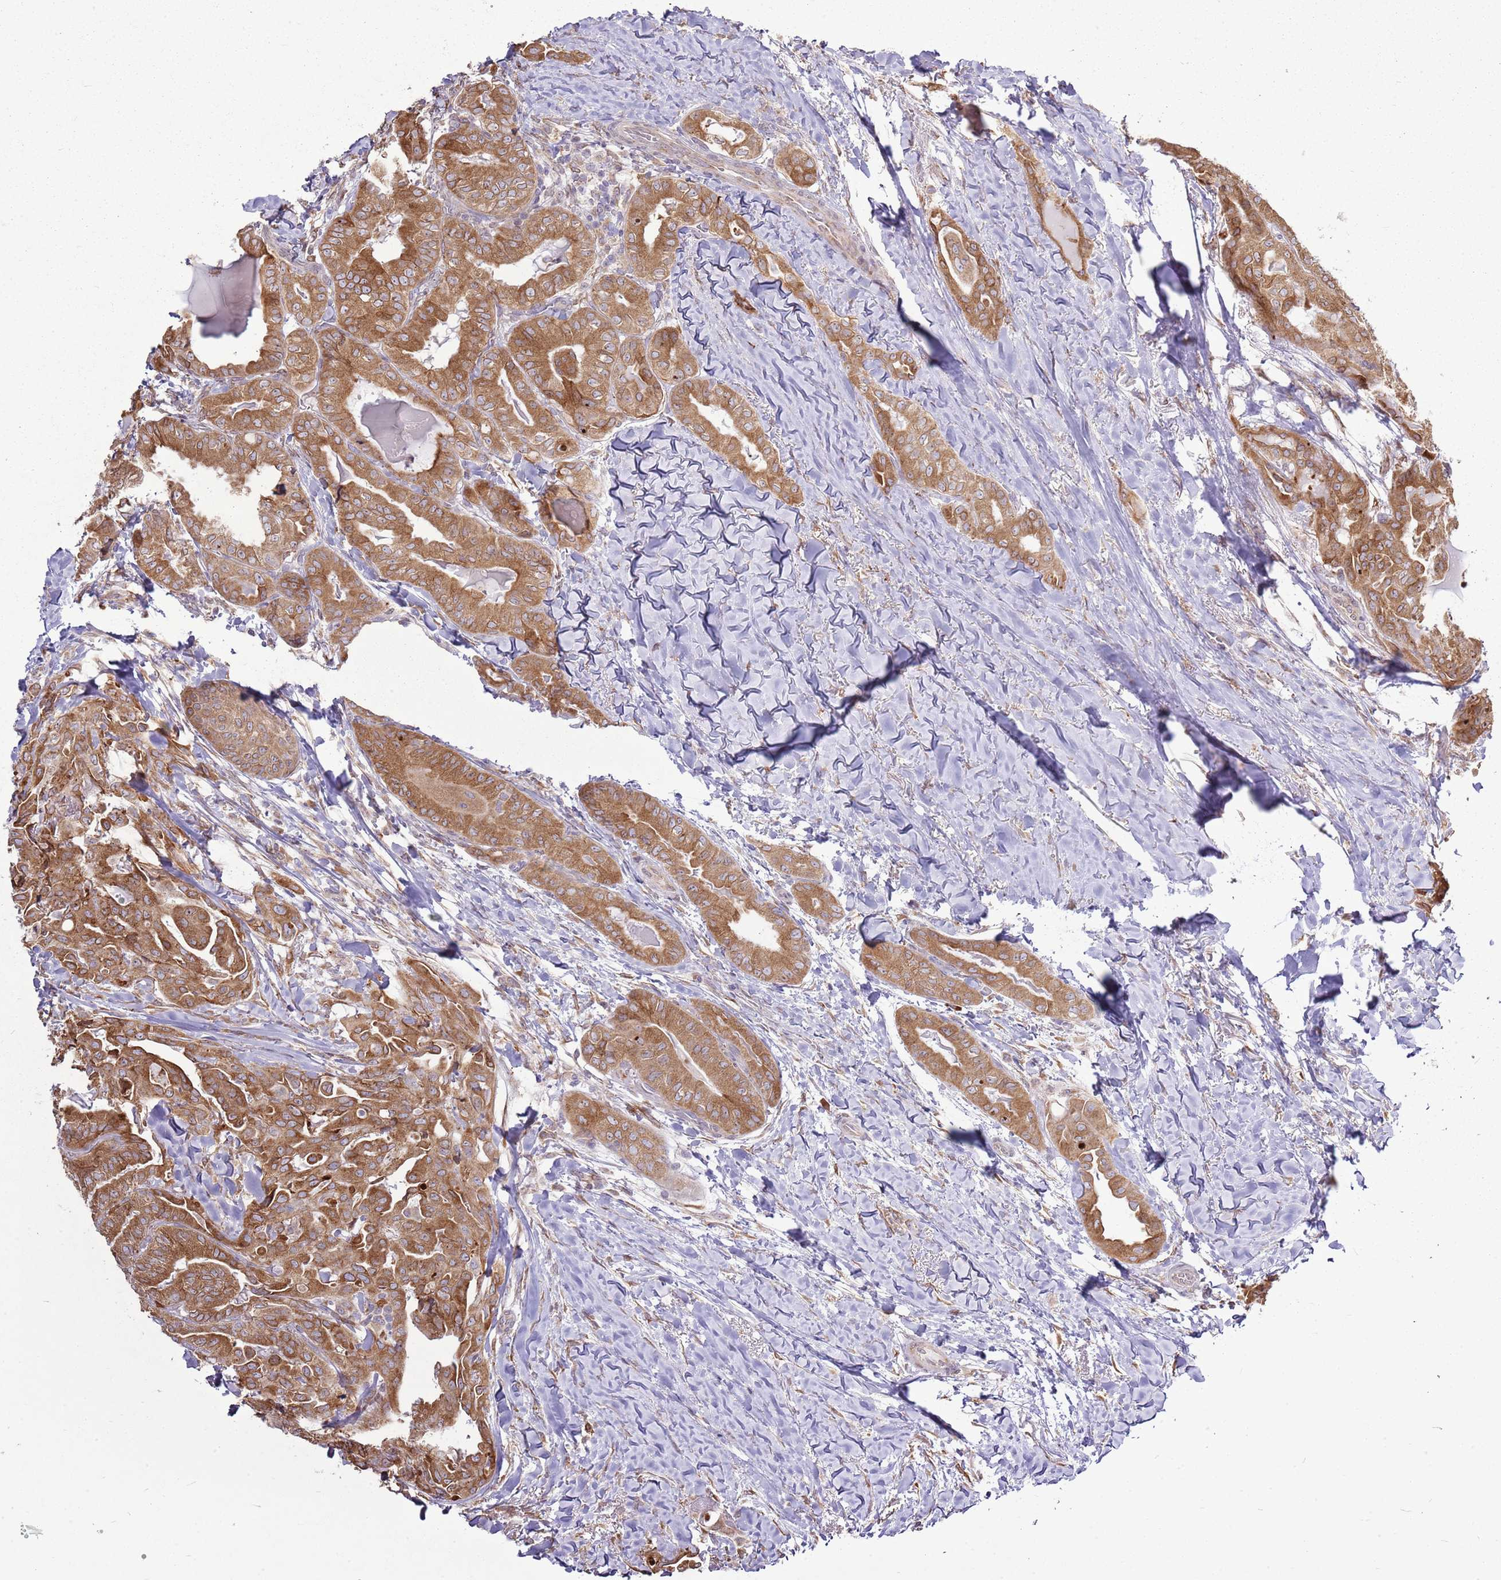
{"staining": {"intensity": "moderate", "quantity": ">75%", "location": "cytoplasmic/membranous"}, "tissue": "thyroid cancer", "cell_type": "Tumor cells", "image_type": "cancer", "snomed": [{"axis": "morphology", "description": "Papillary adenocarcinoma, NOS"}, {"axis": "topography", "description": "Thyroid gland"}], "caption": "Tumor cells display moderate cytoplasmic/membranous staining in about >75% of cells in papillary adenocarcinoma (thyroid).", "gene": "TMED10", "patient": {"sex": "female", "age": 68}}